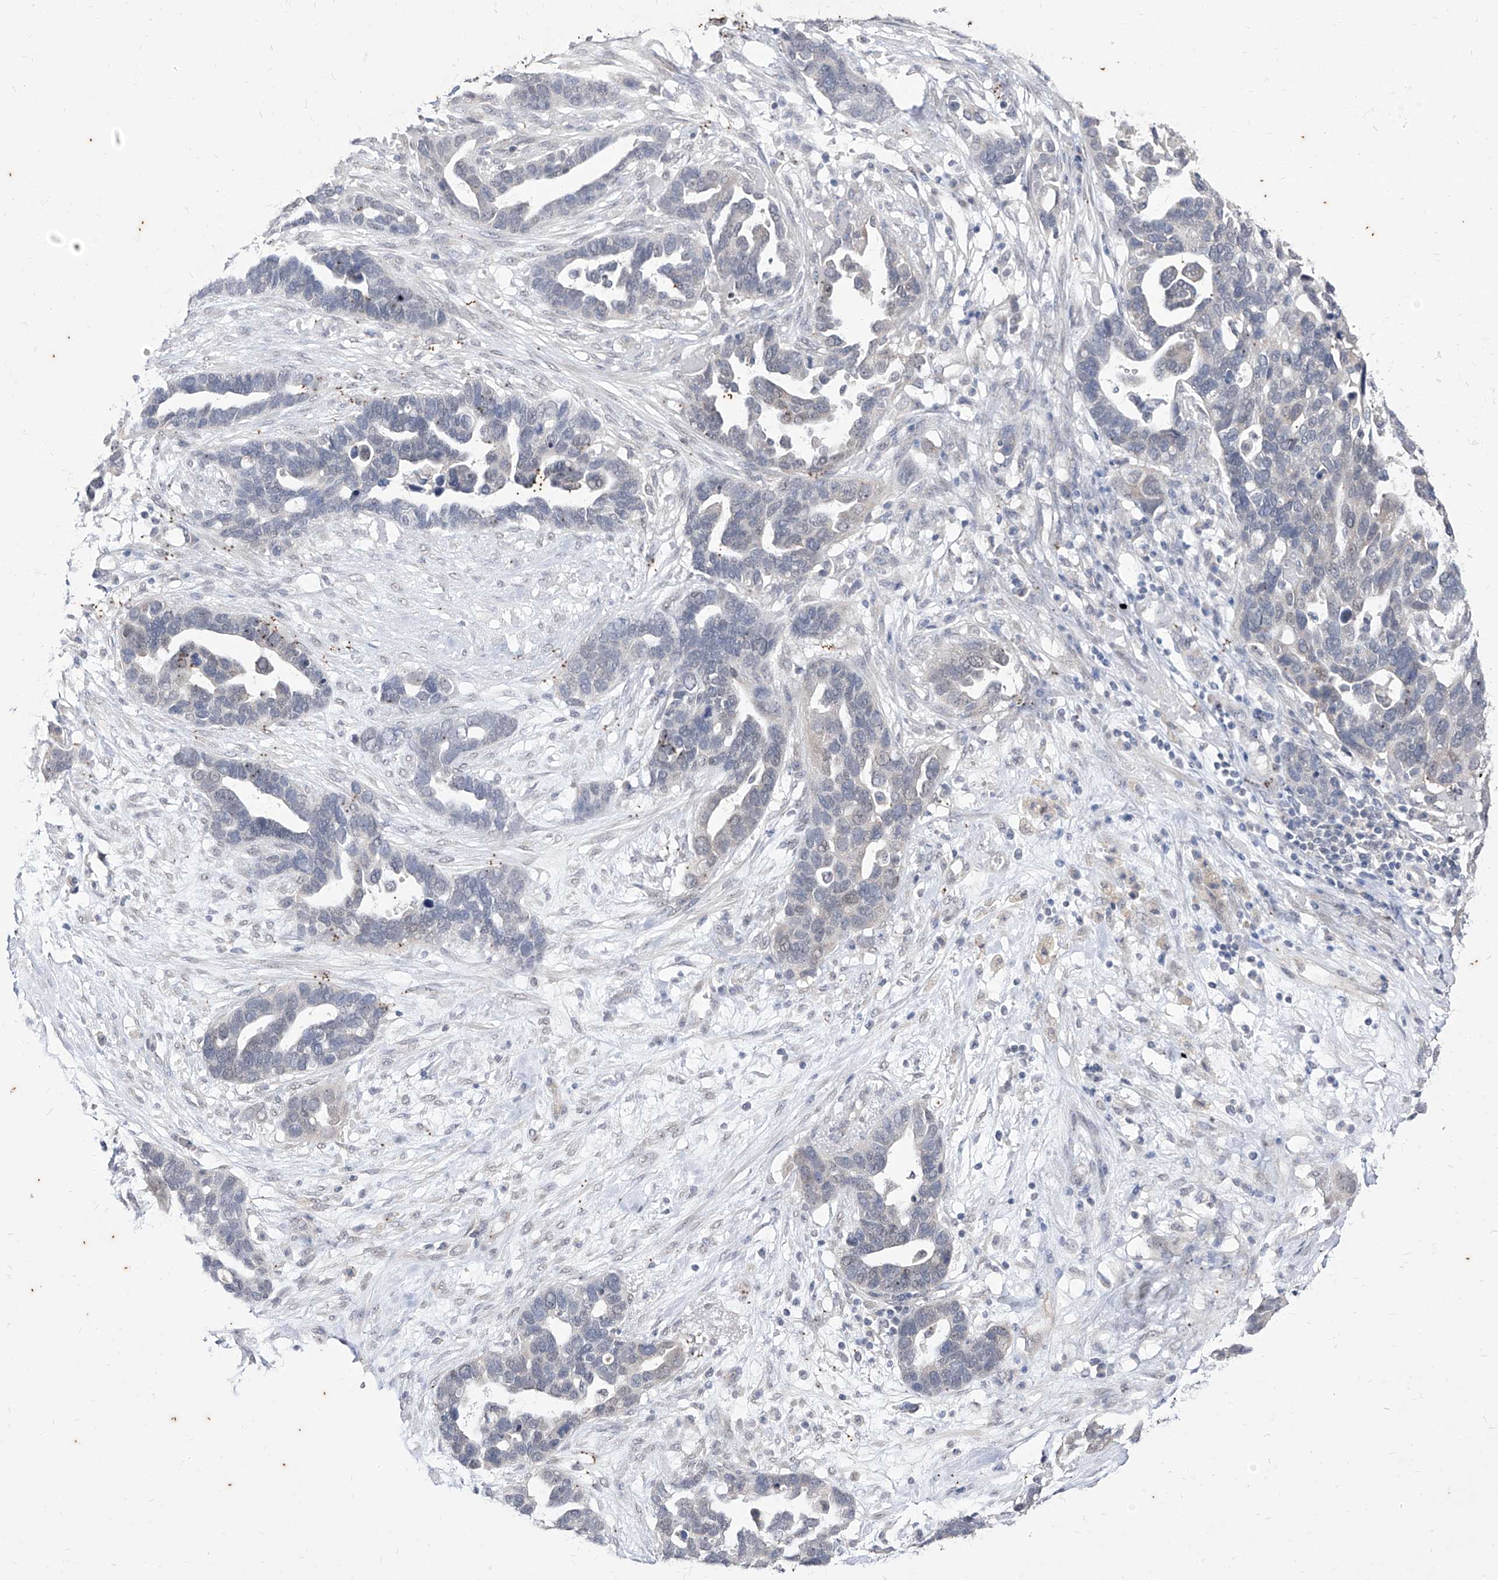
{"staining": {"intensity": "negative", "quantity": "none", "location": "none"}, "tissue": "ovarian cancer", "cell_type": "Tumor cells", "image_type": "cancer", "snomed": [{"axis": "morphology", "description": "Cystadenocarcinoma, serous, NOS"}, {"axis": "topography", "description": "Ovary"}], "caption": "Tumor cells show no significant positivity in serous cystadenocarcinoma (ovarian).", "gene": "PHF20L1", "patient": {"sex": "female", "age": 54}}